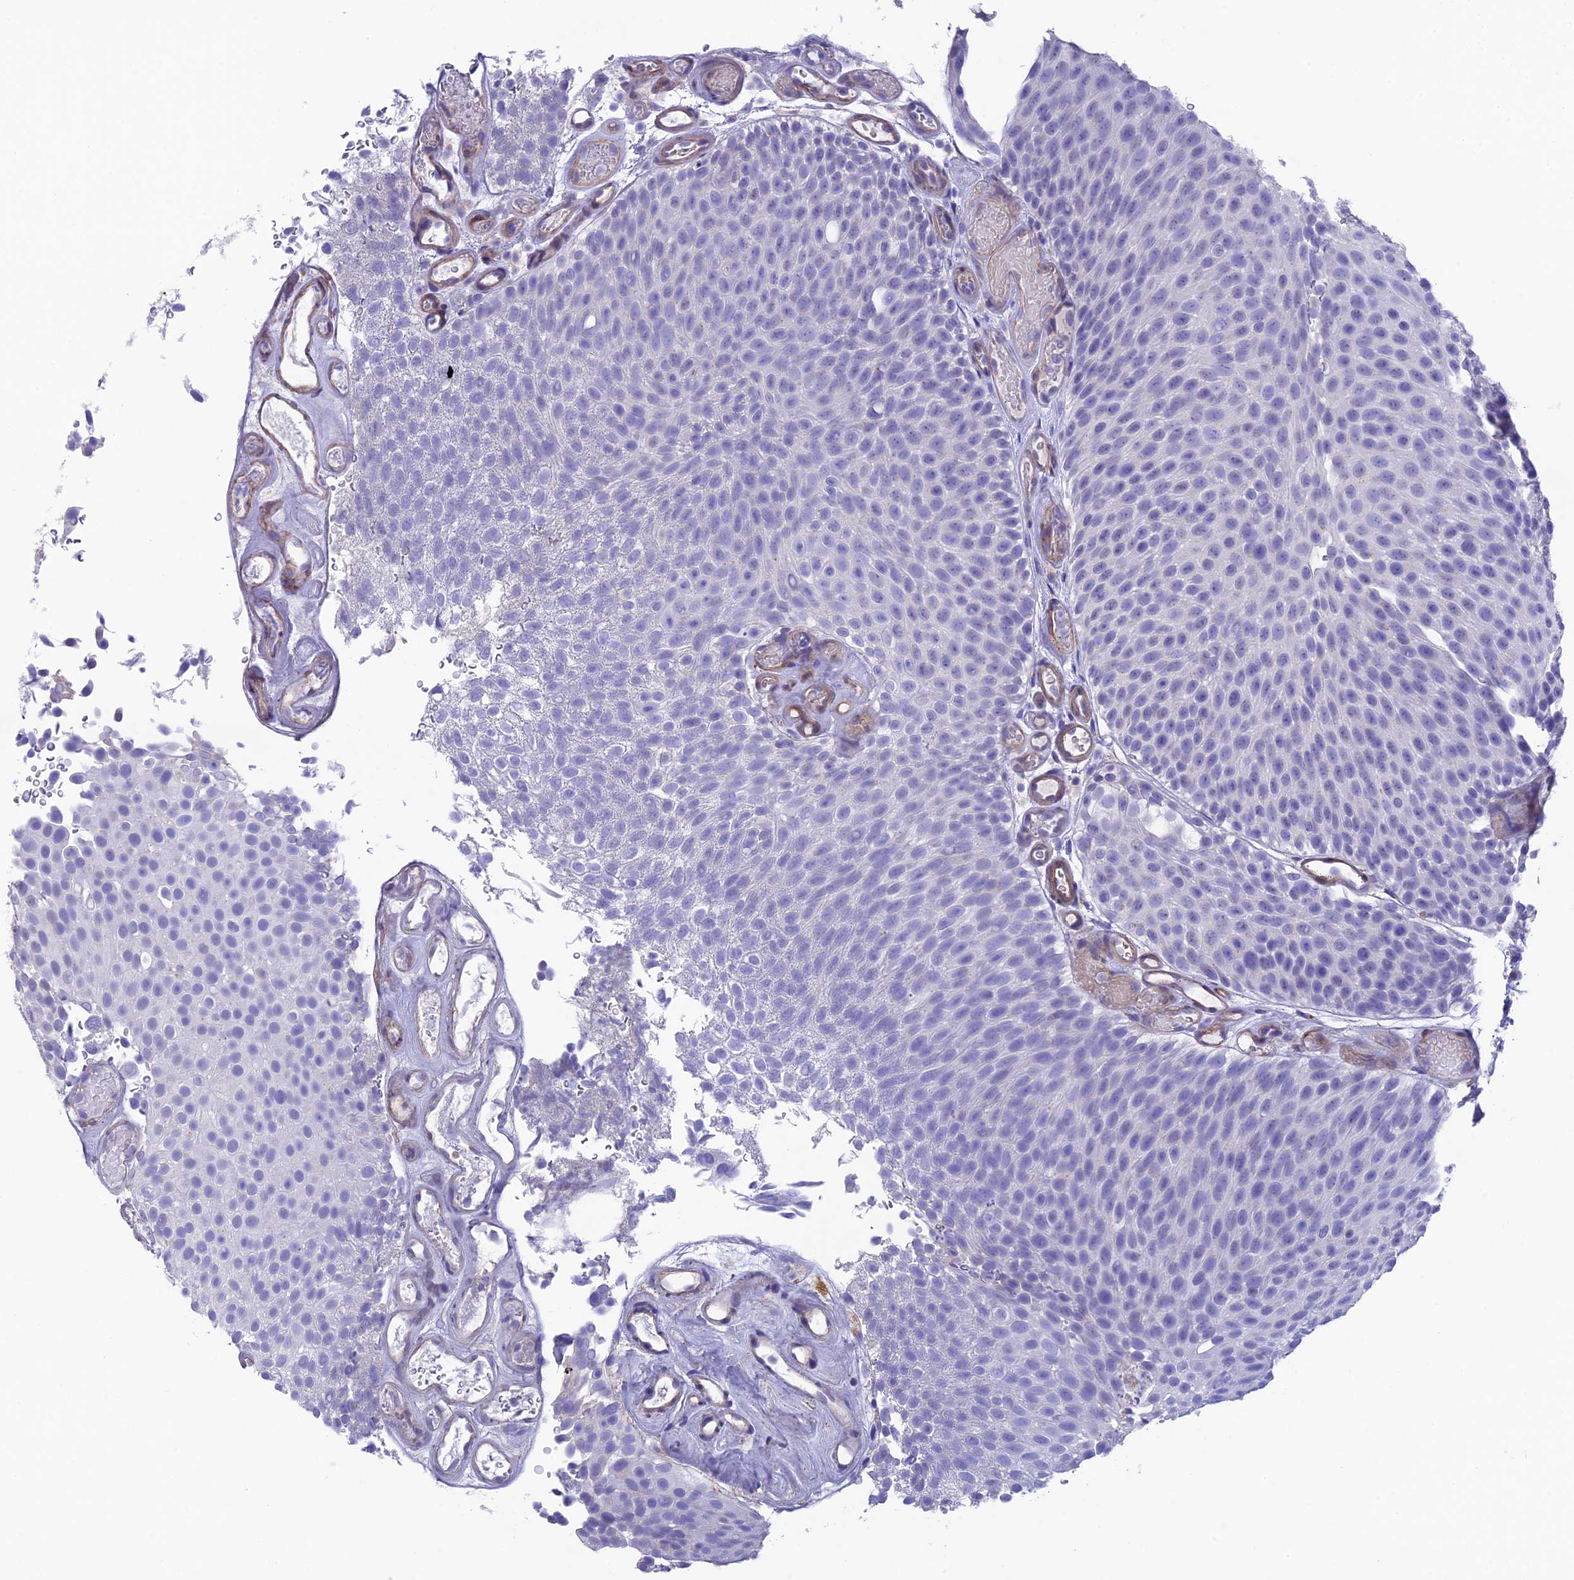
{"staining": {"intensity": "negative", "quantity": "none", "location": "none"}, "tissue": "urothelial cancer", "cell_type": "Tumor cells", "image_type": "cancer", "snomed": [{"axis": "morphology", "description": "Urothelial carcinoma, Low grade"}, {"axis": "topography", "description": "Urinary bladder"}], "caption": "A micrograph of human low-grade urothelial carcinoma is negative for staining in tumor cells.", "gene": "TNS1", "patient": {"sex": "male", "age": 78}}